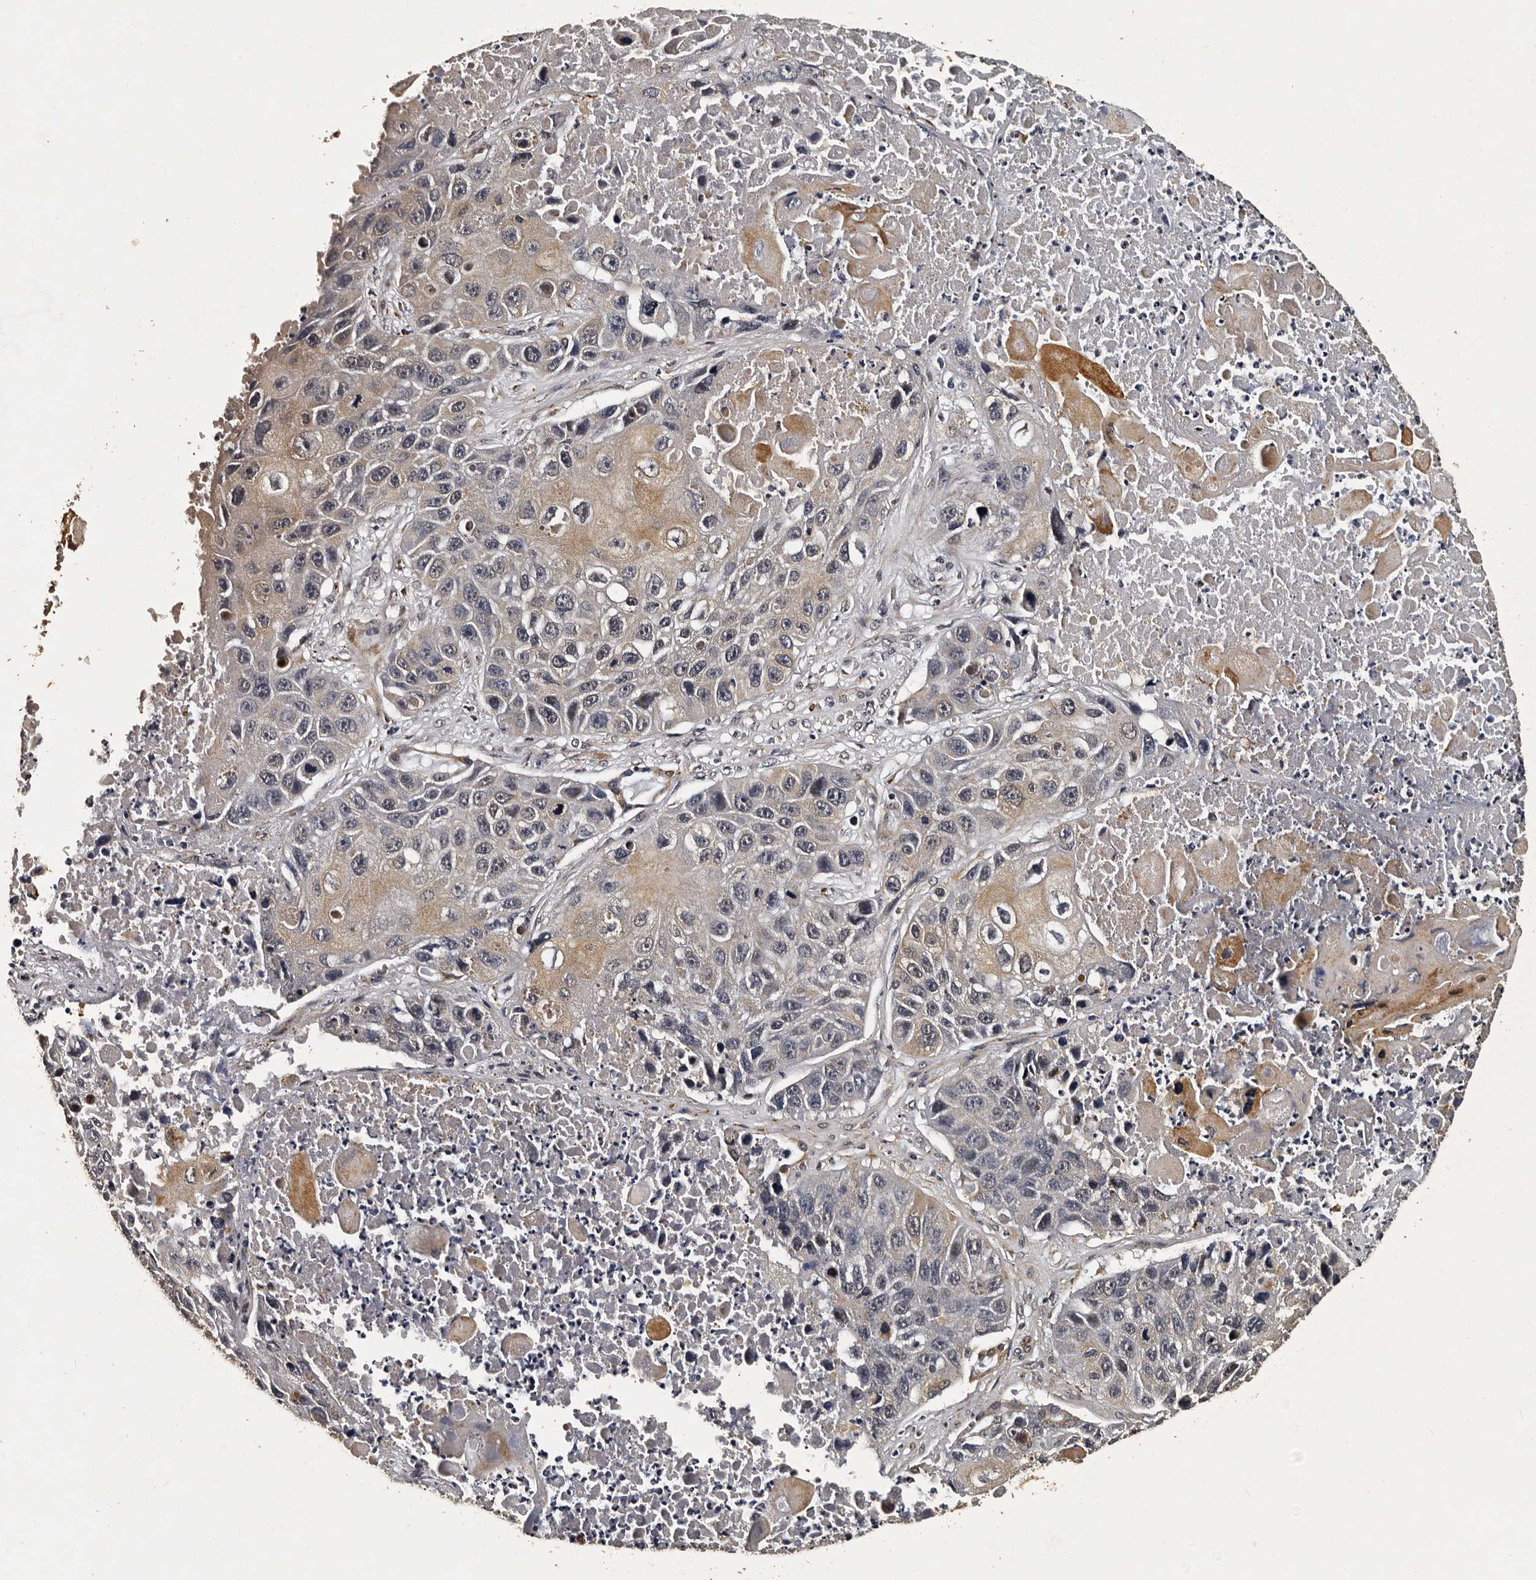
{"staining": {"intensity": "weak", "quantity": "<25%", "location": "cytoplasmic/membranous"}, "tissue": "lung cancer", "cell_type": "Tumor cells", "image_type": "cancer", "snomed": [{"axis": "morphology", "description": "Squamous cell carcinoma, NOS"}, {"axis": "topography", "description": "Lung"}], "caption": "Tumor cells show no significant protein positivity in lung cancer (squamous cell carcinoma).", "gene": "CPNE3", "patient": {"sex": "male", "age": 61}}